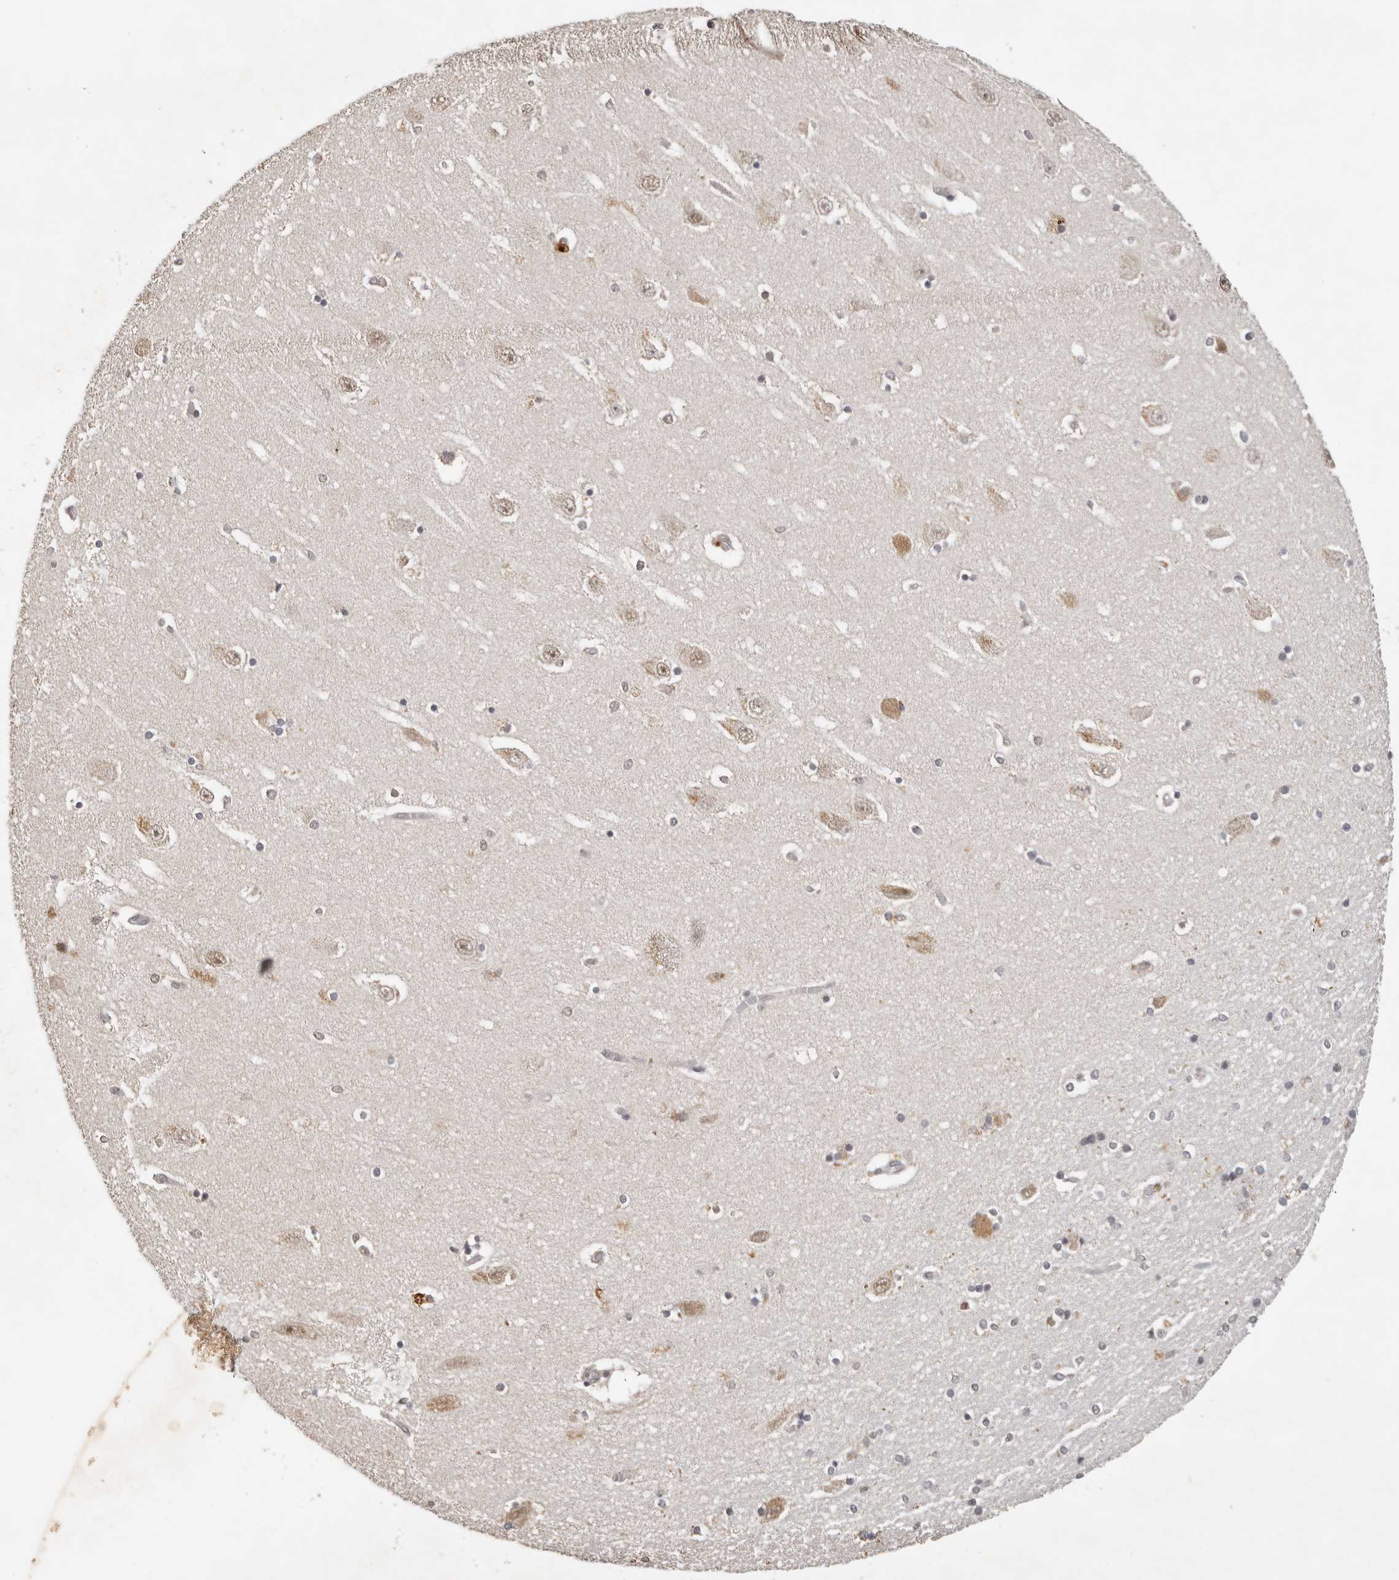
{"staining": {"intensity": "moderate", "quantity": "<25%", "location": "cytoplasmic/membranous"}, "tissue": "hippocampus", "cell_type": "Glial cells", "image_type": "normal", "snomed": [{"axis": "morphology", "description": "Normal tissue, NOS"}, {"axis": "topography", "description": "Hippocampus"}], "caption": "Hippocampus stained with DAB (3,3'-diaminobenzidine) immunohistochemistry shows low levels of moderate cytoplasmic/membranous staining in approximately <25% of glial cells. (Stains: DAB in brown, nuclei in blue, Microscopy: brightfield microscopy at high magnification).", "gene": "SEC14L1", "patient": {"sex": "female", "age": 54}}